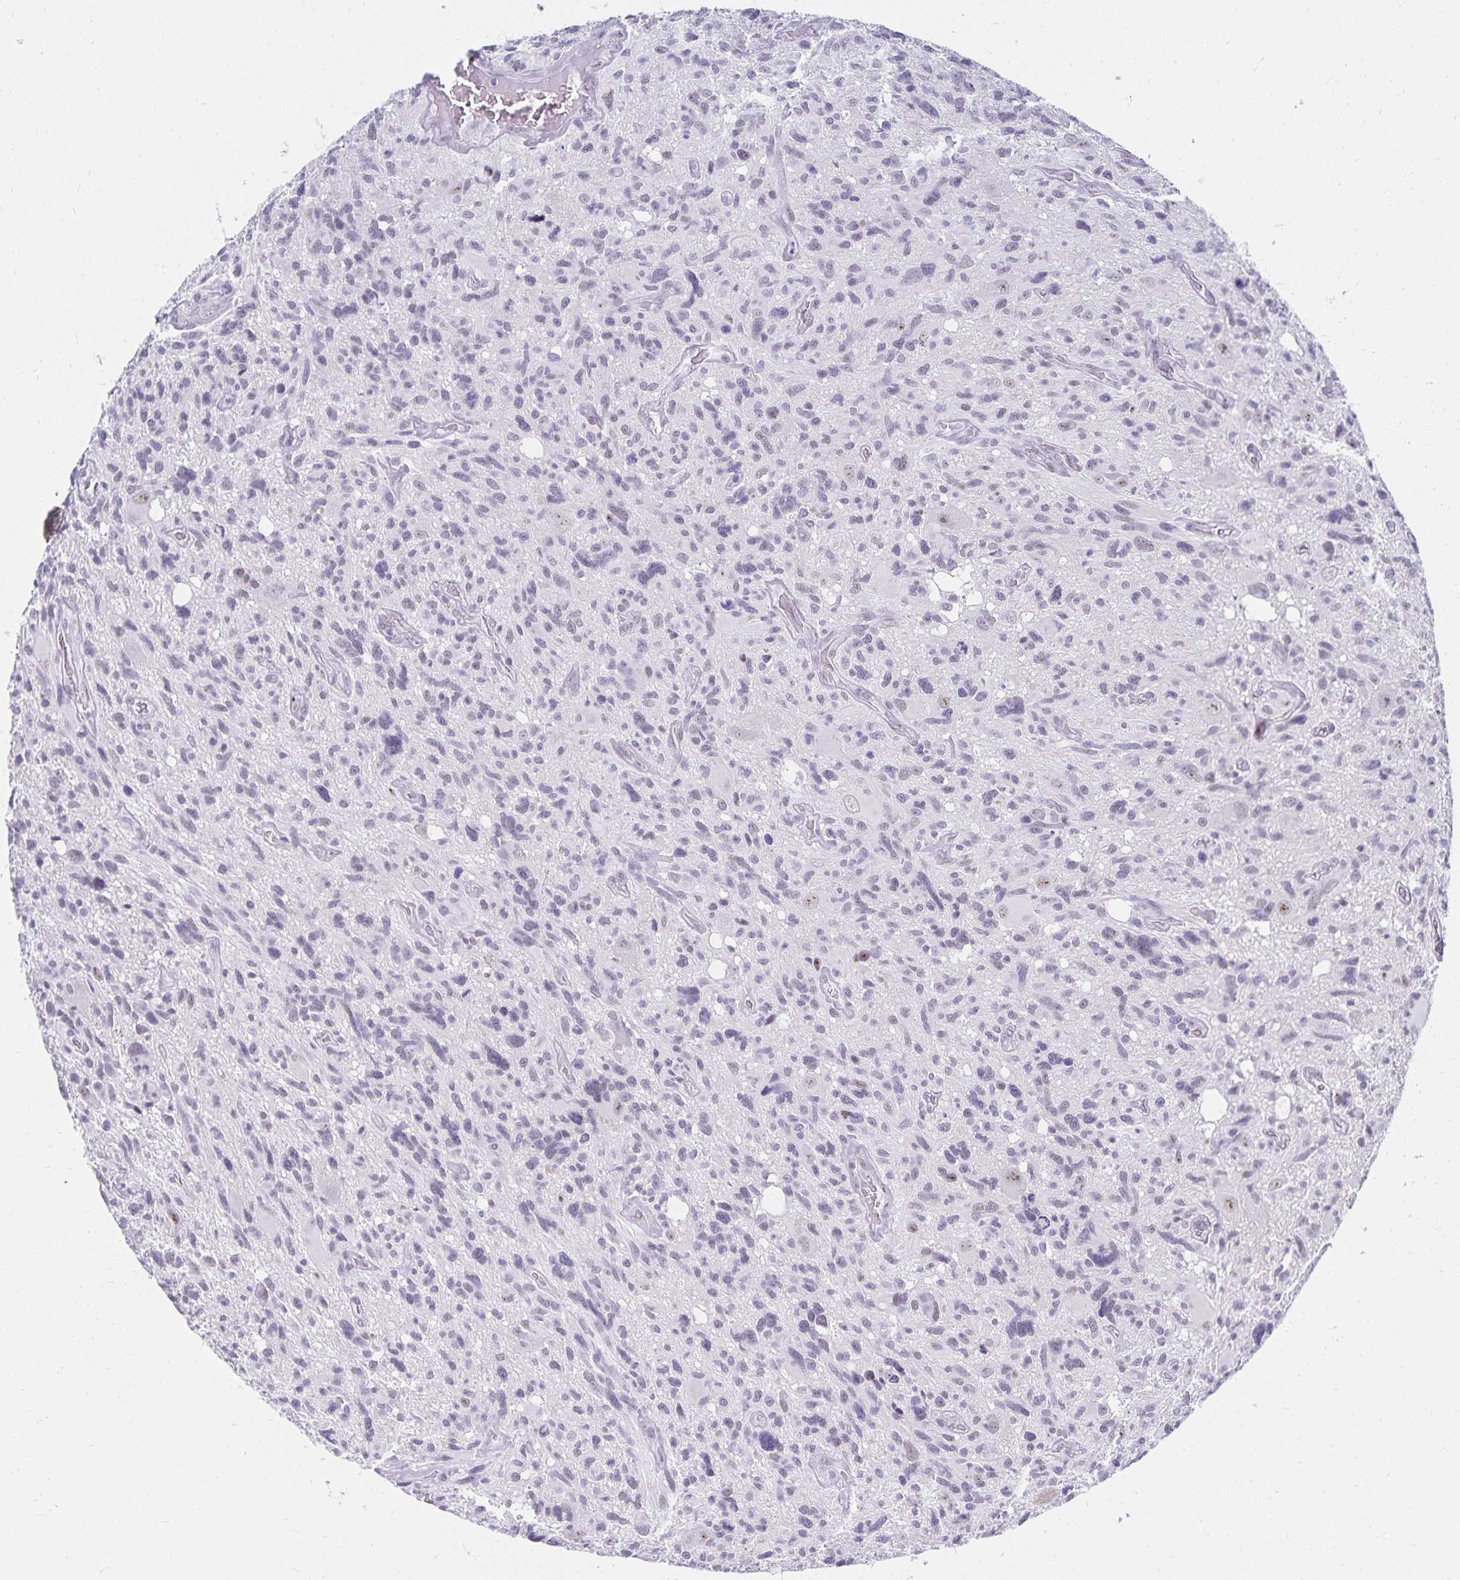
{"staining": {"intensity": "negative", "quantity": "none", "location": "none"}, "tissue": "glioma", "cell_type": "Tumor cells", "image_type": "cancer", "snomed": [{"axis": "morphology", "description": "Glioma, malignant, High grade"}, {"axis": "topography", "description": "Brain"}], "caption": "An IHC photomicrograph of high-grade glioma (malignant) is shown. There is no staining in tumor cells of high-grade glioma (malignant).", "gene": "C20orf85", "patient": {"sex": "male", "age": 49}}